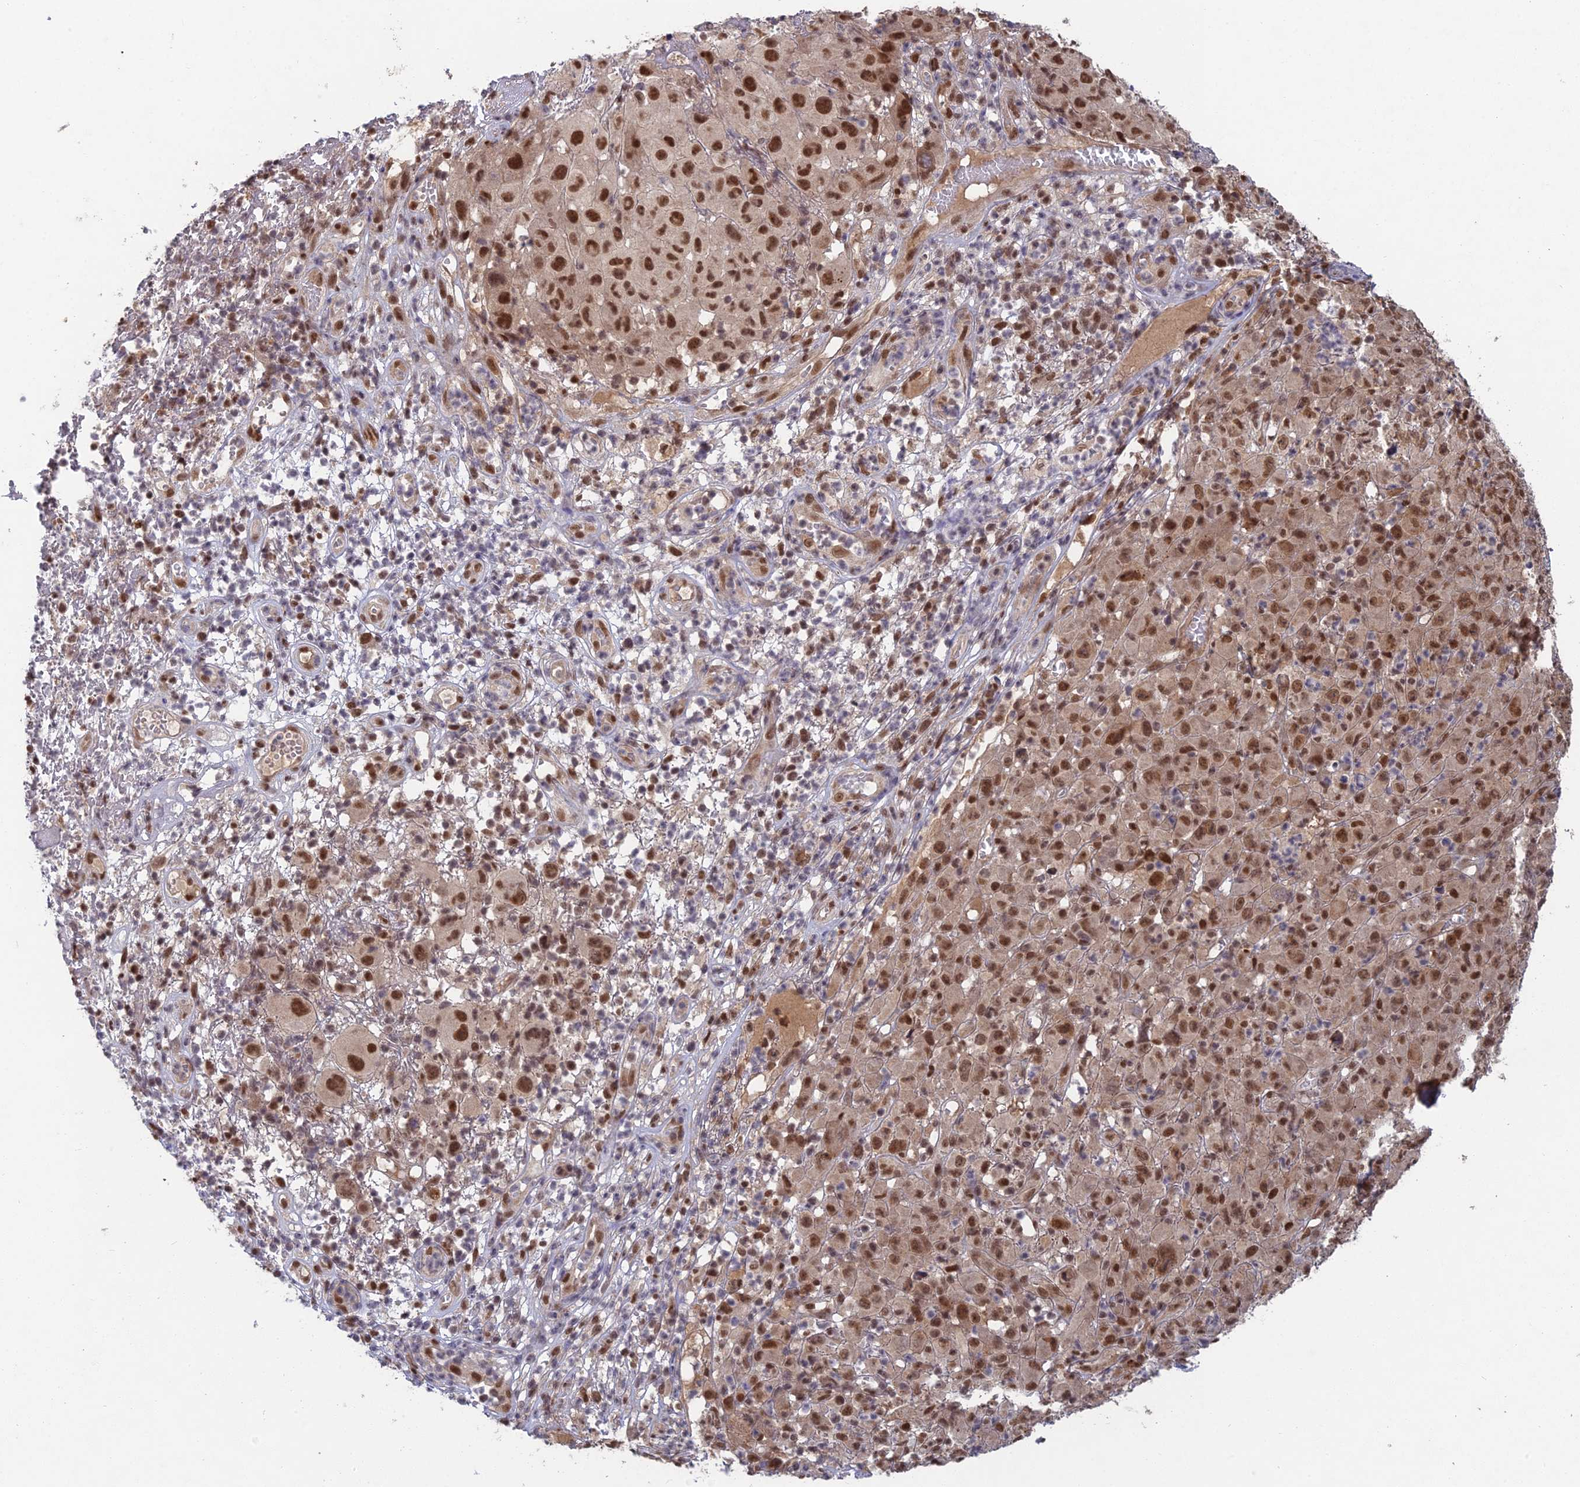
{"staining": {"intensity": "moderate", "quantity": ">75%", "location": "nuclear"}, "tissue": "melanoma", "cell_type": "Tumor cells", "image_type": "cancer", "snomed": [{"axis": "morphology", "description": "Malignant melanoma, NOS"}, {"axis": "topography", "description": "Skin"}], "caption": "This is an image of immunohistochemistry staining of melanoma, which shows moderate staining in the nuclear of tumor cells.", "gene": "RANBP3", "patient": {"sex": "male", "age": 73}}